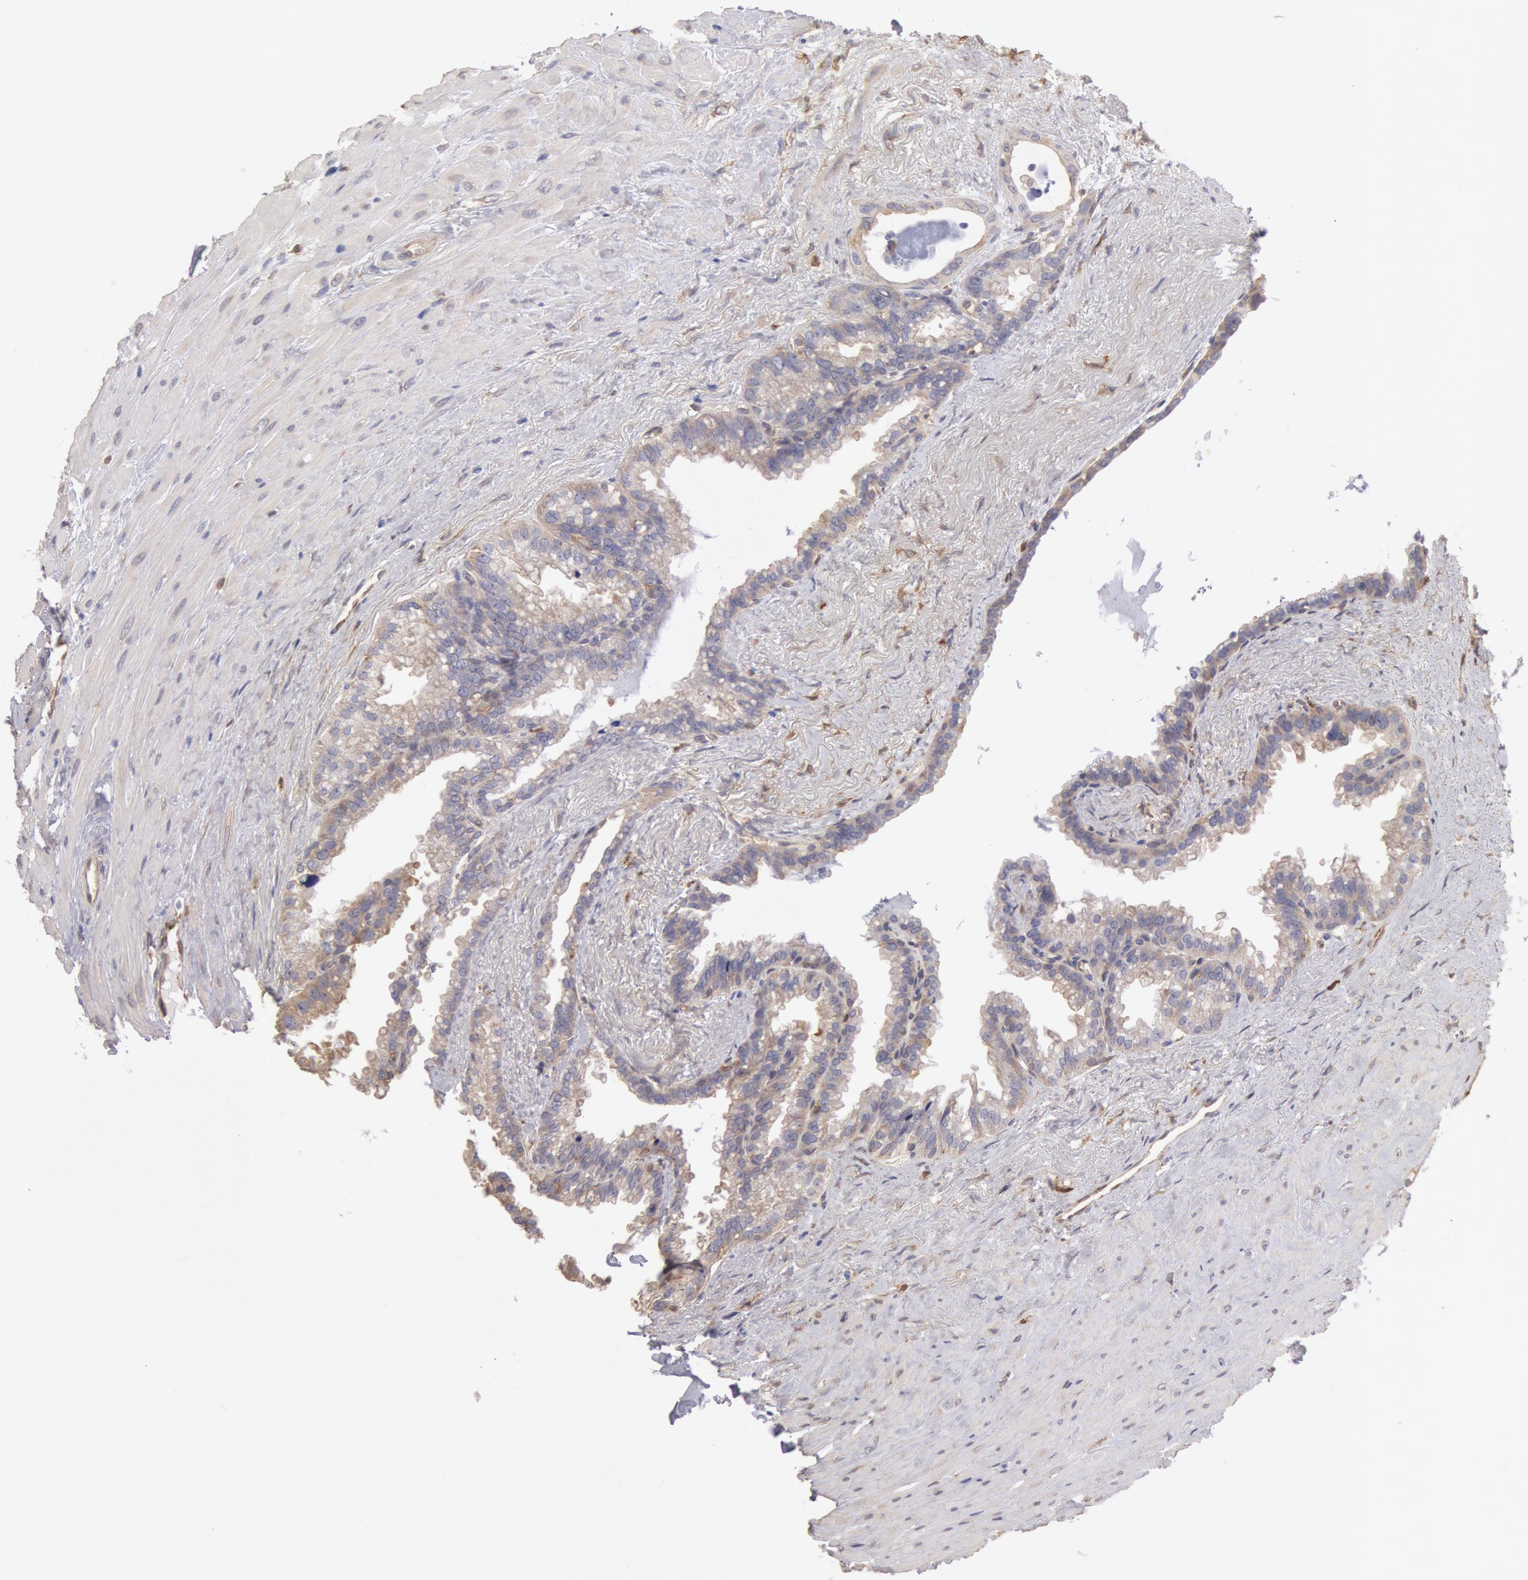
{"staining": {"intensity": "weak", "quantity": "25%-75%", "location": "cytoplasmic/membranous"}, "tissue": "seminal vesicle", "cell_type": "Glandular cells", "image_type": "normal", "snomed": [{"axis": "morphology", "description": "Normal tissue, NOS"}, {"axis": "topography", "description": "Prostate"}, {"axis": "topography", "description": "Seminal veicle"}], "caption": "Protein analysis of benign seminal vesicle displays weak cytoplasmic/membranous positivity in about 25%-75% of glandular cells.", "gene": "CCDC50", "patient": {"sex": "male", "age": 63}}